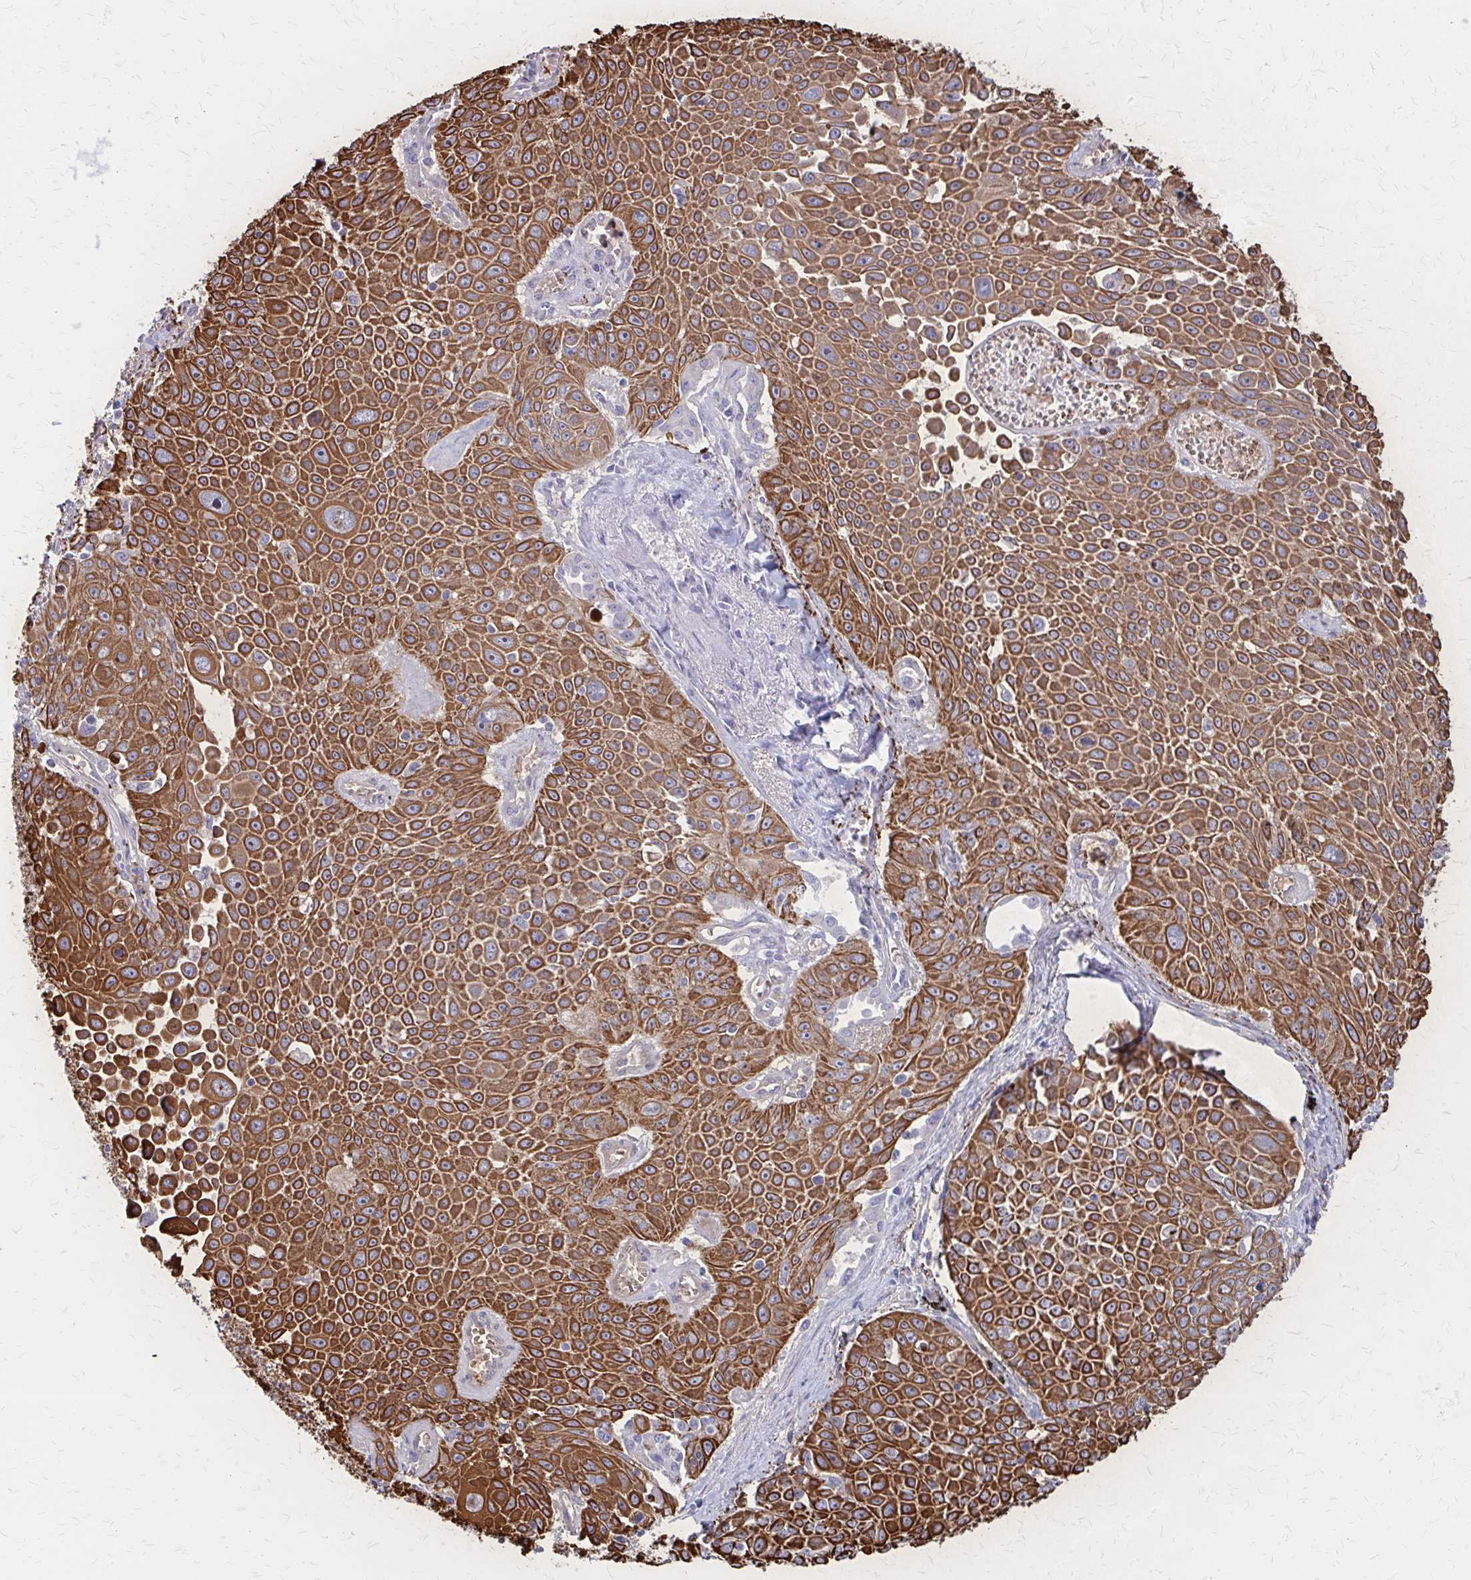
{"staining": {"intensity": "strong", "quantity": ">75%", "location": "cytoplasmic/membranous"}, "tissue": "lung cancer", "cell_type": "Tumor cells", "image_type": "cancer", "snomed": [{"axis": "morphology", "description": "Squamous cell carcinoma, NOS"}, {"axis": "morphology", "description": "Squamous cell carcinoma, metastatic, NOS"}, {"axis": "topography", "description": "Lymph node"}, {"axis": "topography", "description": "Lung"}], "caption": "Strong cytoplasmic/membranous staining is seen in approximately >75% of tumor cells in metastatic squamous cell carcinoma (lung).", "gene": "GLYATL2", "patient": {"sex": "female", "age": 62}}